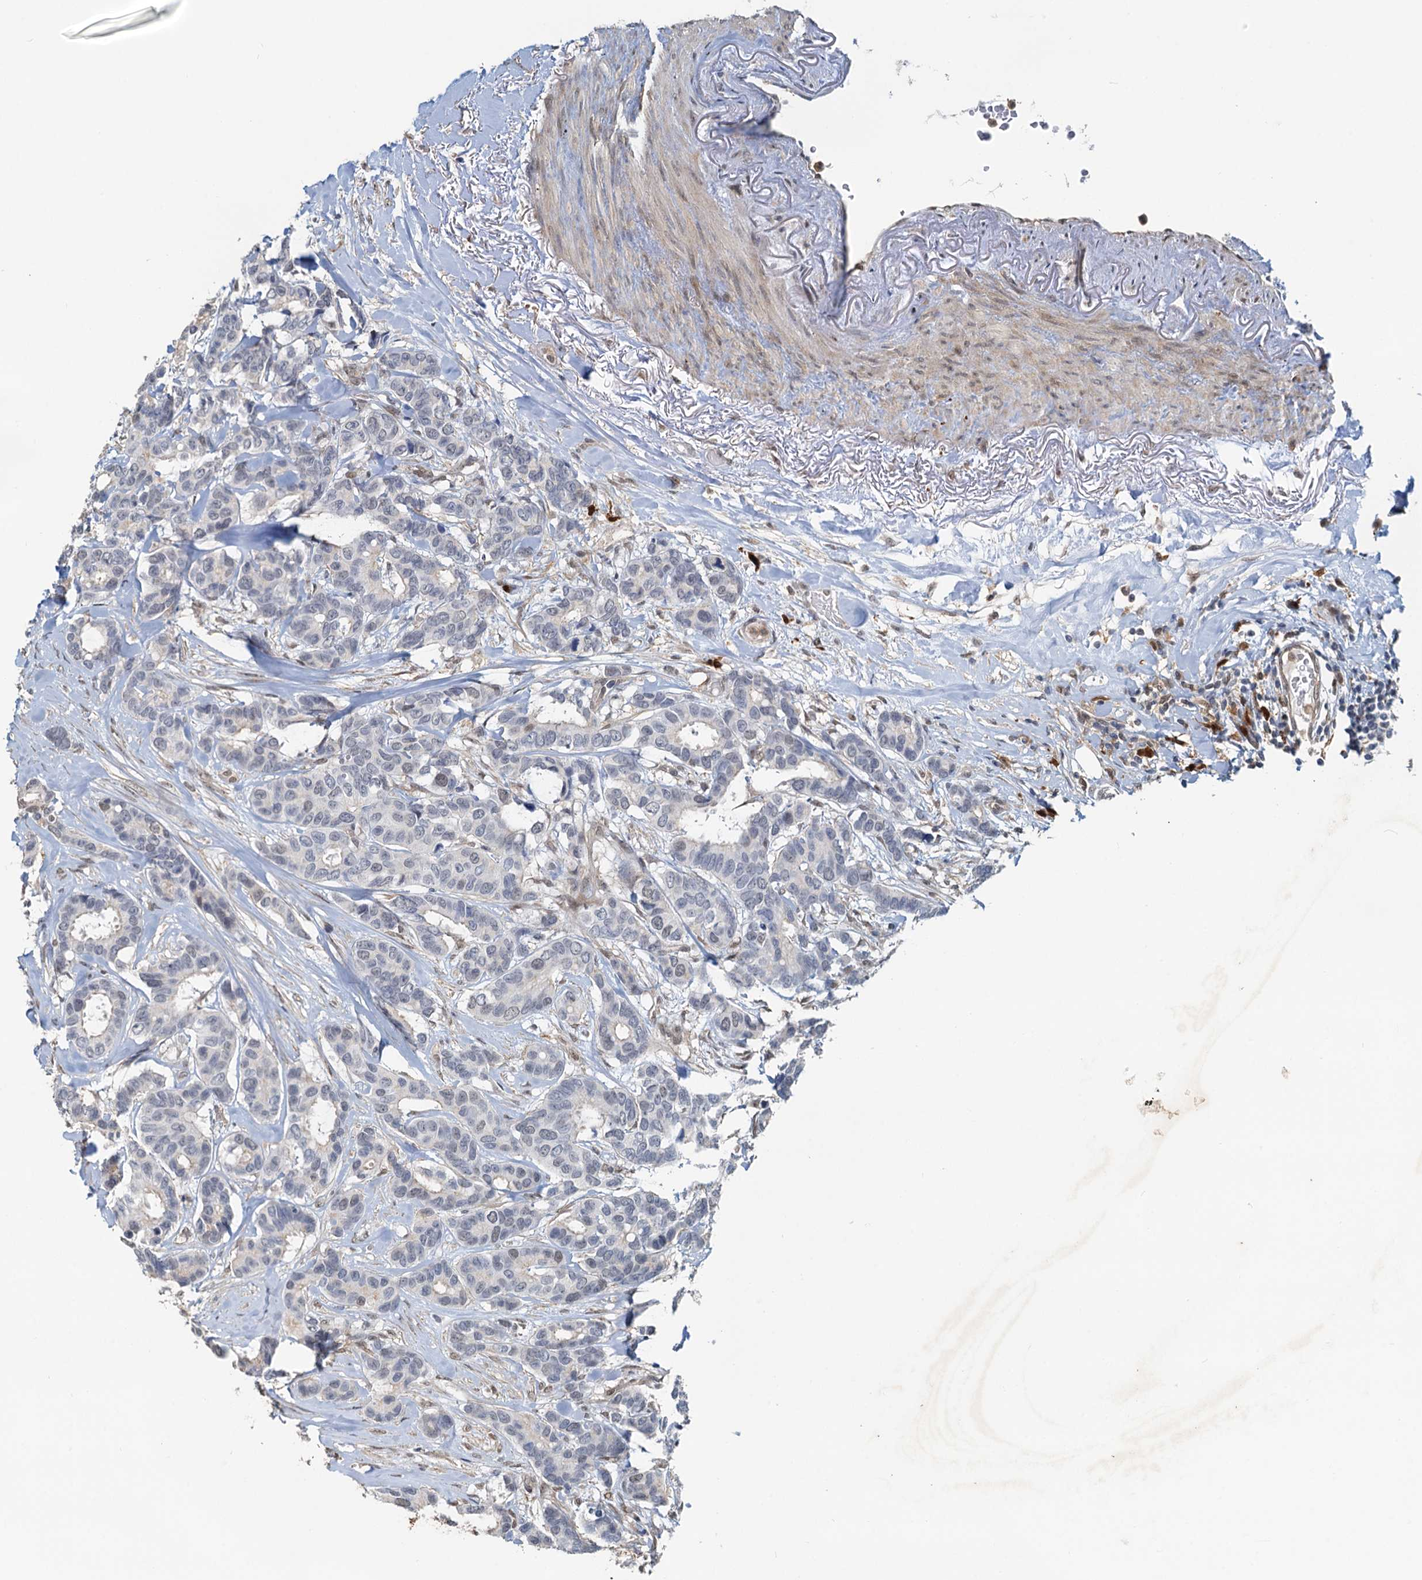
{"staining": {"intensity": "negative", "quantity": "none", "location": "none"}, "tissue": "breast cancer", "cell_type": "Tumor cells", "image_type": "cancer", "snomed": [{"axis": "morphology", "description": "Duct carcinoma"}, {"axis": "topography", "description": "Breast"}], "caption": "This is an immunohistochemistry (IHC) image of breast cancer (infiltrating ductal carcinoma). There is no staining in tumor cells.", "gene": "SPINDOC", "patient": {"sex": "female", "age": 87}}